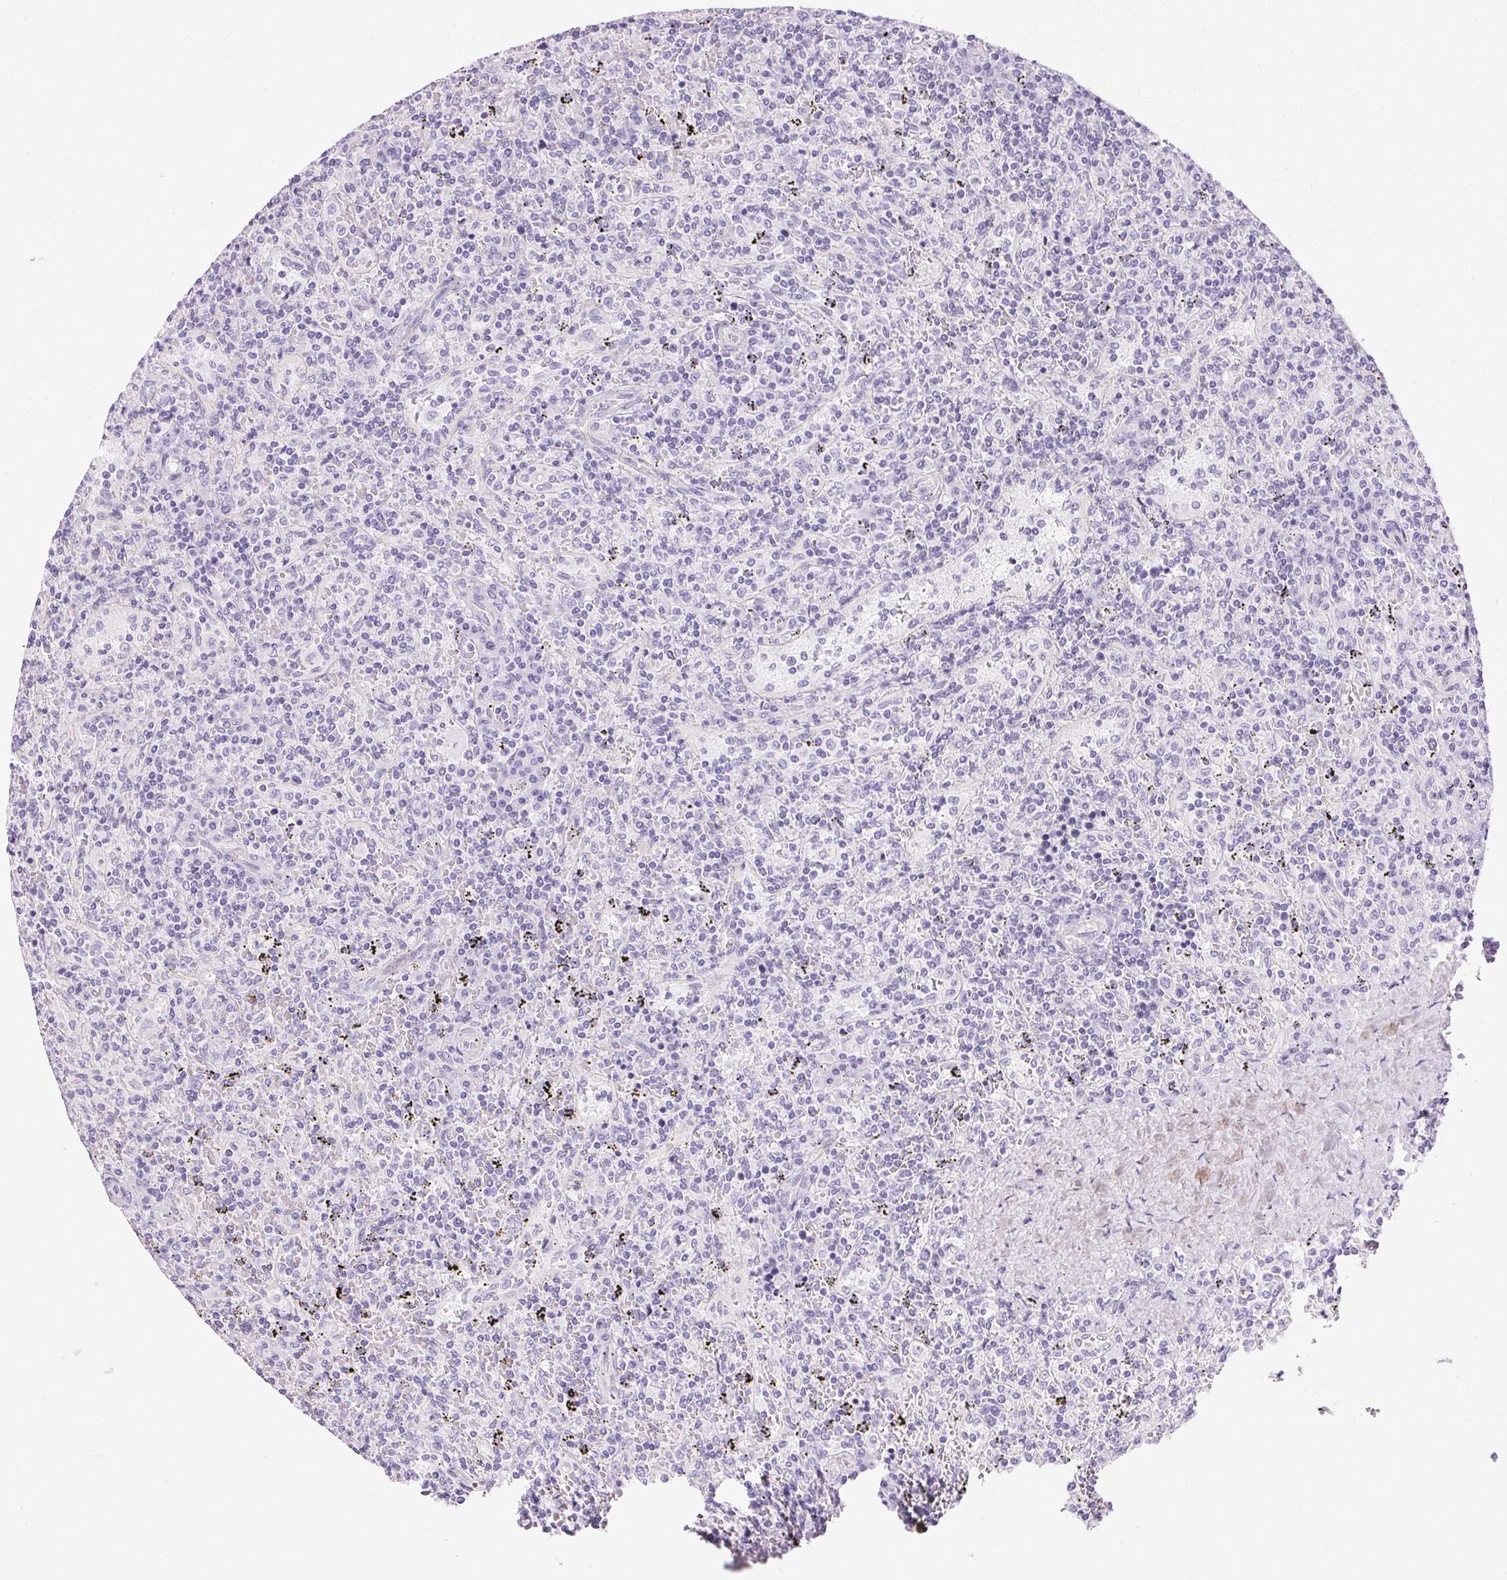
{"staining": {"intensity": "strong", "quantity": "<25%", "location": "cytoplasmic/membranous"}, "tissue": "lymphoma", "cell_type": "Tumor cells", "image_type": "cancer", "snomed": [{"axis": "morphology", "description": "Malignant lymphoma, non-Hodgkin's type, Low grade"}, {"axis": "topography", "description": "Spleen"}], "caption": "Protein staining of low-grade malignant lymphoma, non-Hodgkin's type tissue demonstrates strong cytoplasmic/membranous positivity in about <25% of tumor cells. The staining is performed using DAB (3,3'-diaminobenzidine) brown chromogen to label protein expression. The nuclei are counter-stained blue using hematoxylin.", "gene": "PRSS3", "patient": {"sex": "male", "age": 62}}